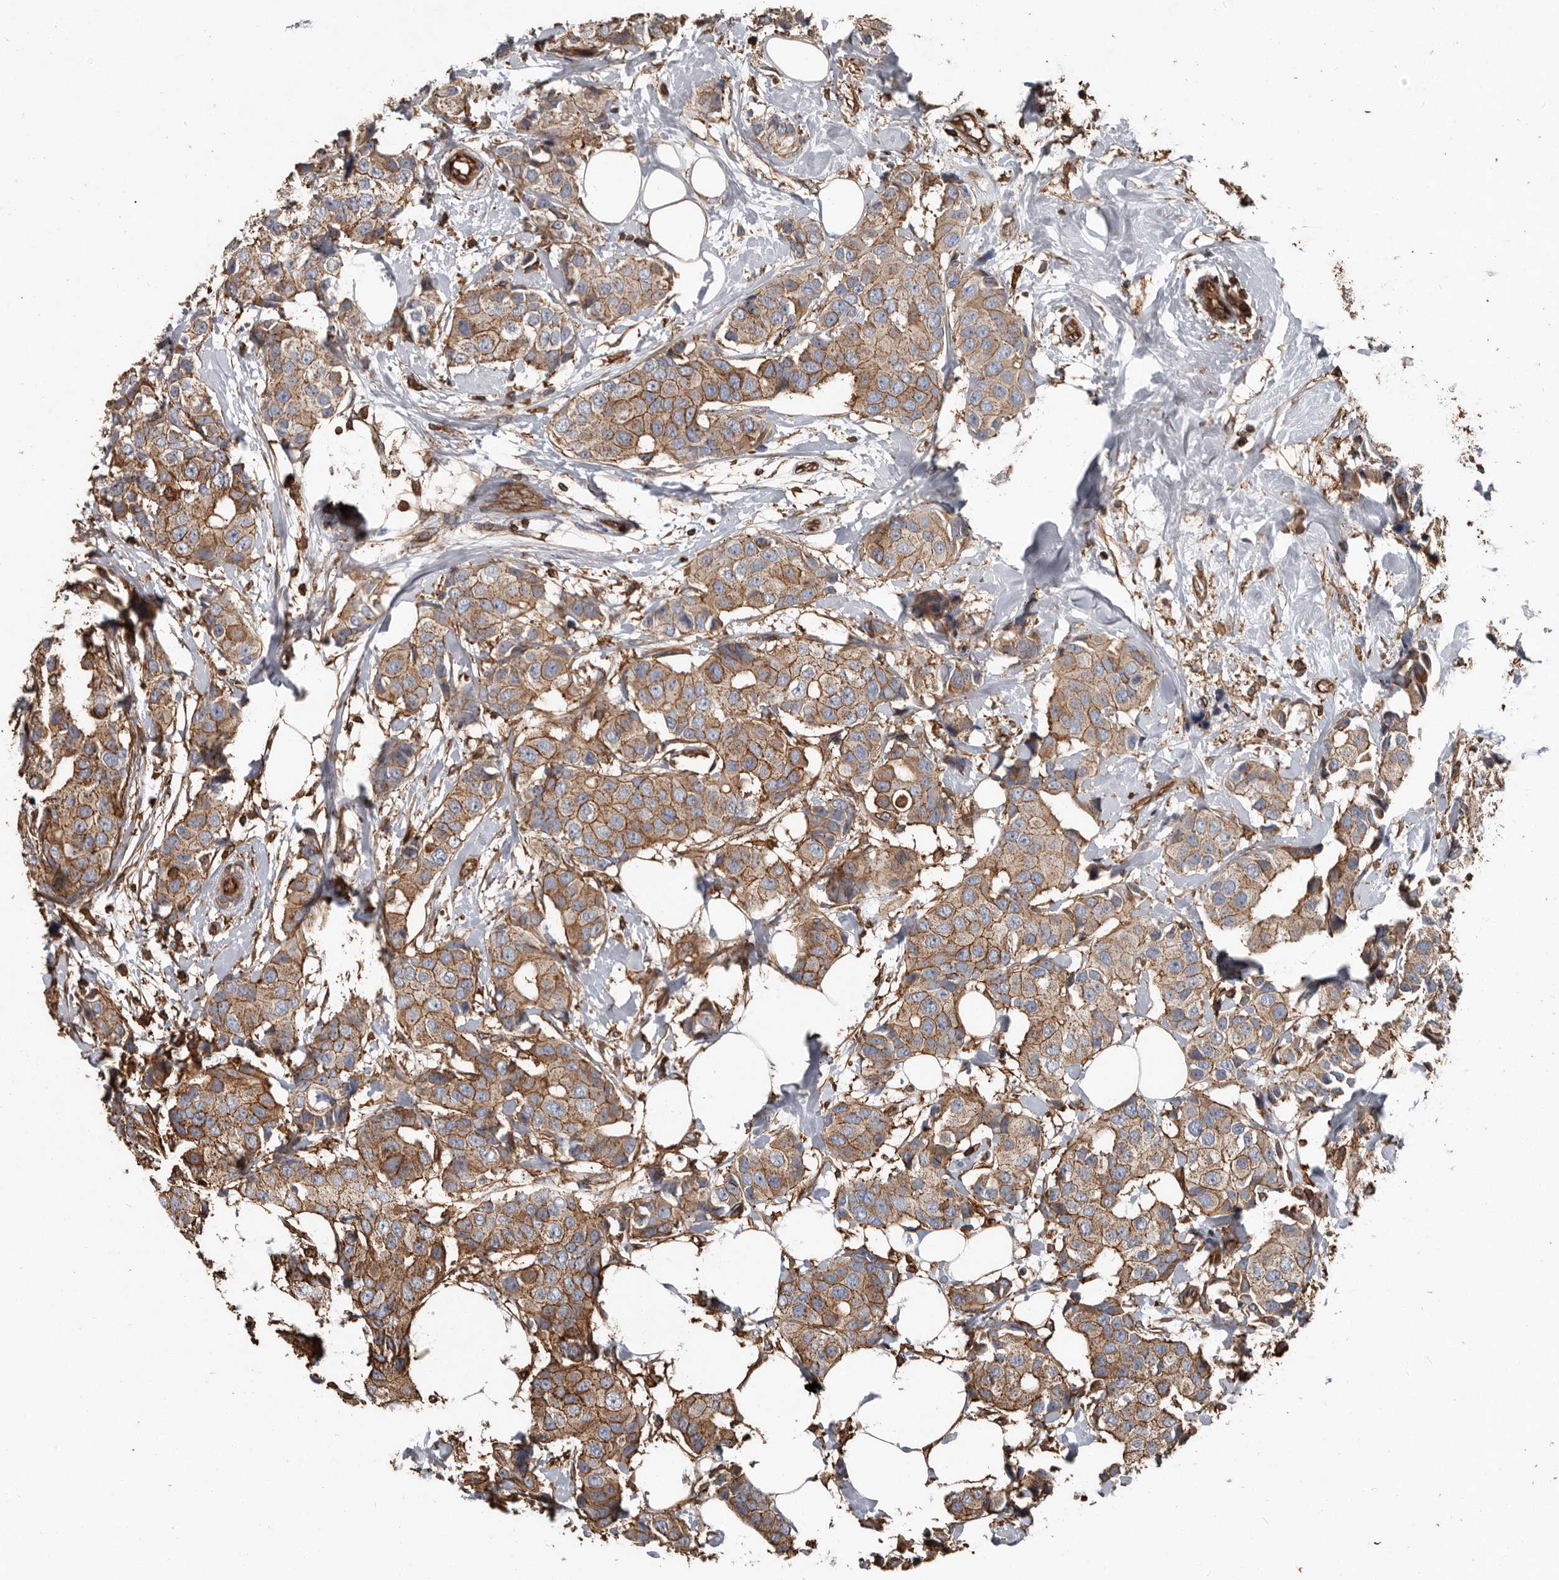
{"staining": {"intensity": "moderate", "quantity": ">75%", "location": "cytoplasmic/membranous"}, "tissue": "breast cancer", "cell_type": "Tumor cells", "image_type": "cancer", "snomed": [{"axis": "morphology", "description": "Normal tissue, NOS"}, {"axis": "morphology", "description": "Duct carcinoma"}, {"axis": "topography", "description": "Breast"}], "caption": "There is medium levels of moderate cytoplasmic/membranous positivity in tumor cells of breast cancer (infiltrating ductal carcinoma), as demonstrated by immunohistochemical staining (brown color).", "gene": "DENND6B", "patient": {"sex": "female", "age": 39}}